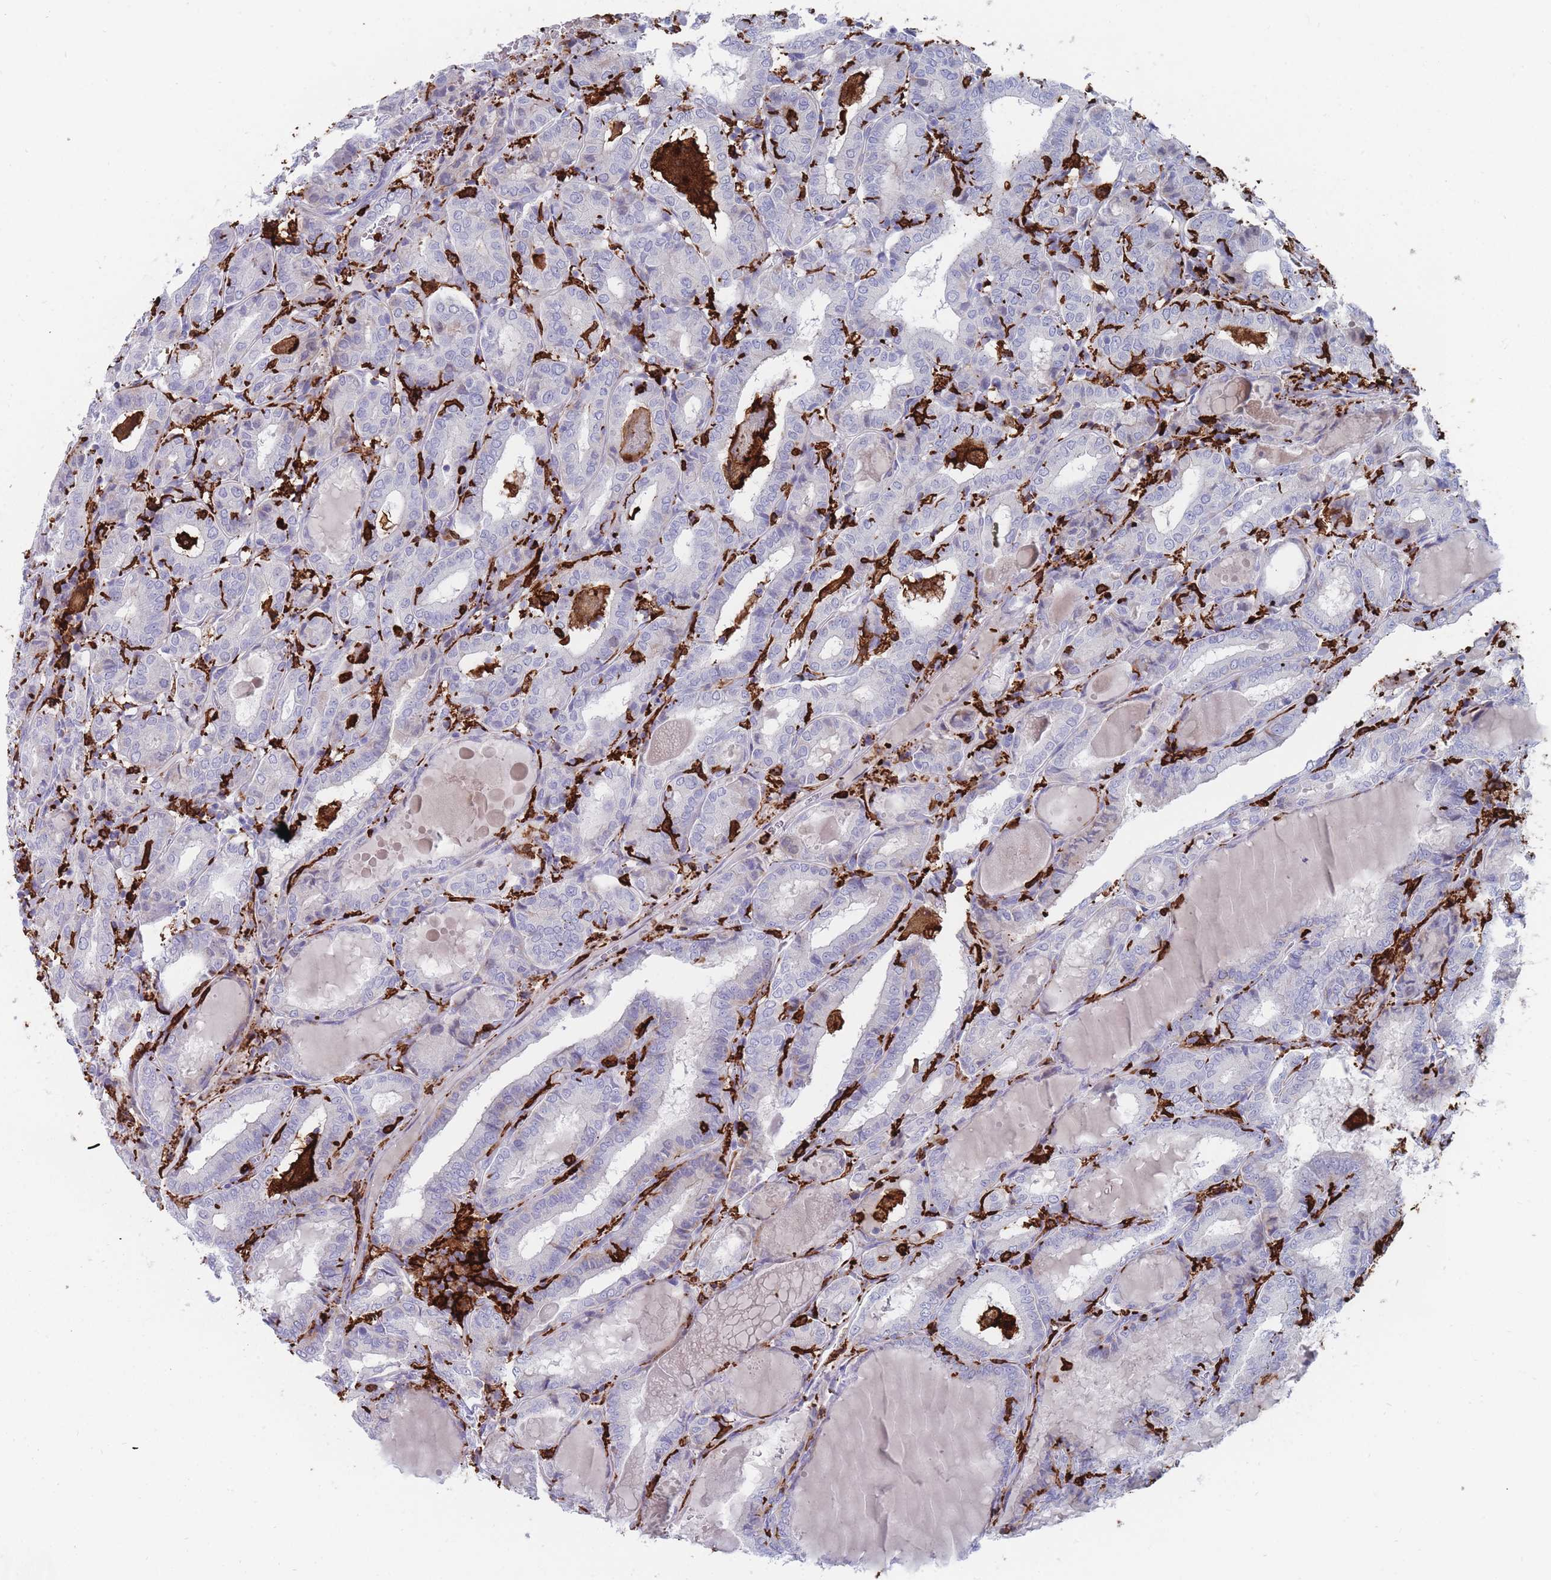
{"staining": {"intensity": "negative", "quantity": "none", "location": "none"}, "tissue": "thyroid cancer", "cell_type": "Tumor cells", "image_type": "cancer", "snomed": [{"axis": "morphology", "description": "Papillary adenocarcinoma, NOS"}, {"axis": "topography", "description": "Thyroid gland"}], "caption": "Immunohistochemistry image of human thyroid cancer (papillary adenocarcinoma) stained for a protein (brown), which displays no staining in tumor cells.", "gene": "AIF1", "patient": {"sex": "female", "age": 72}}